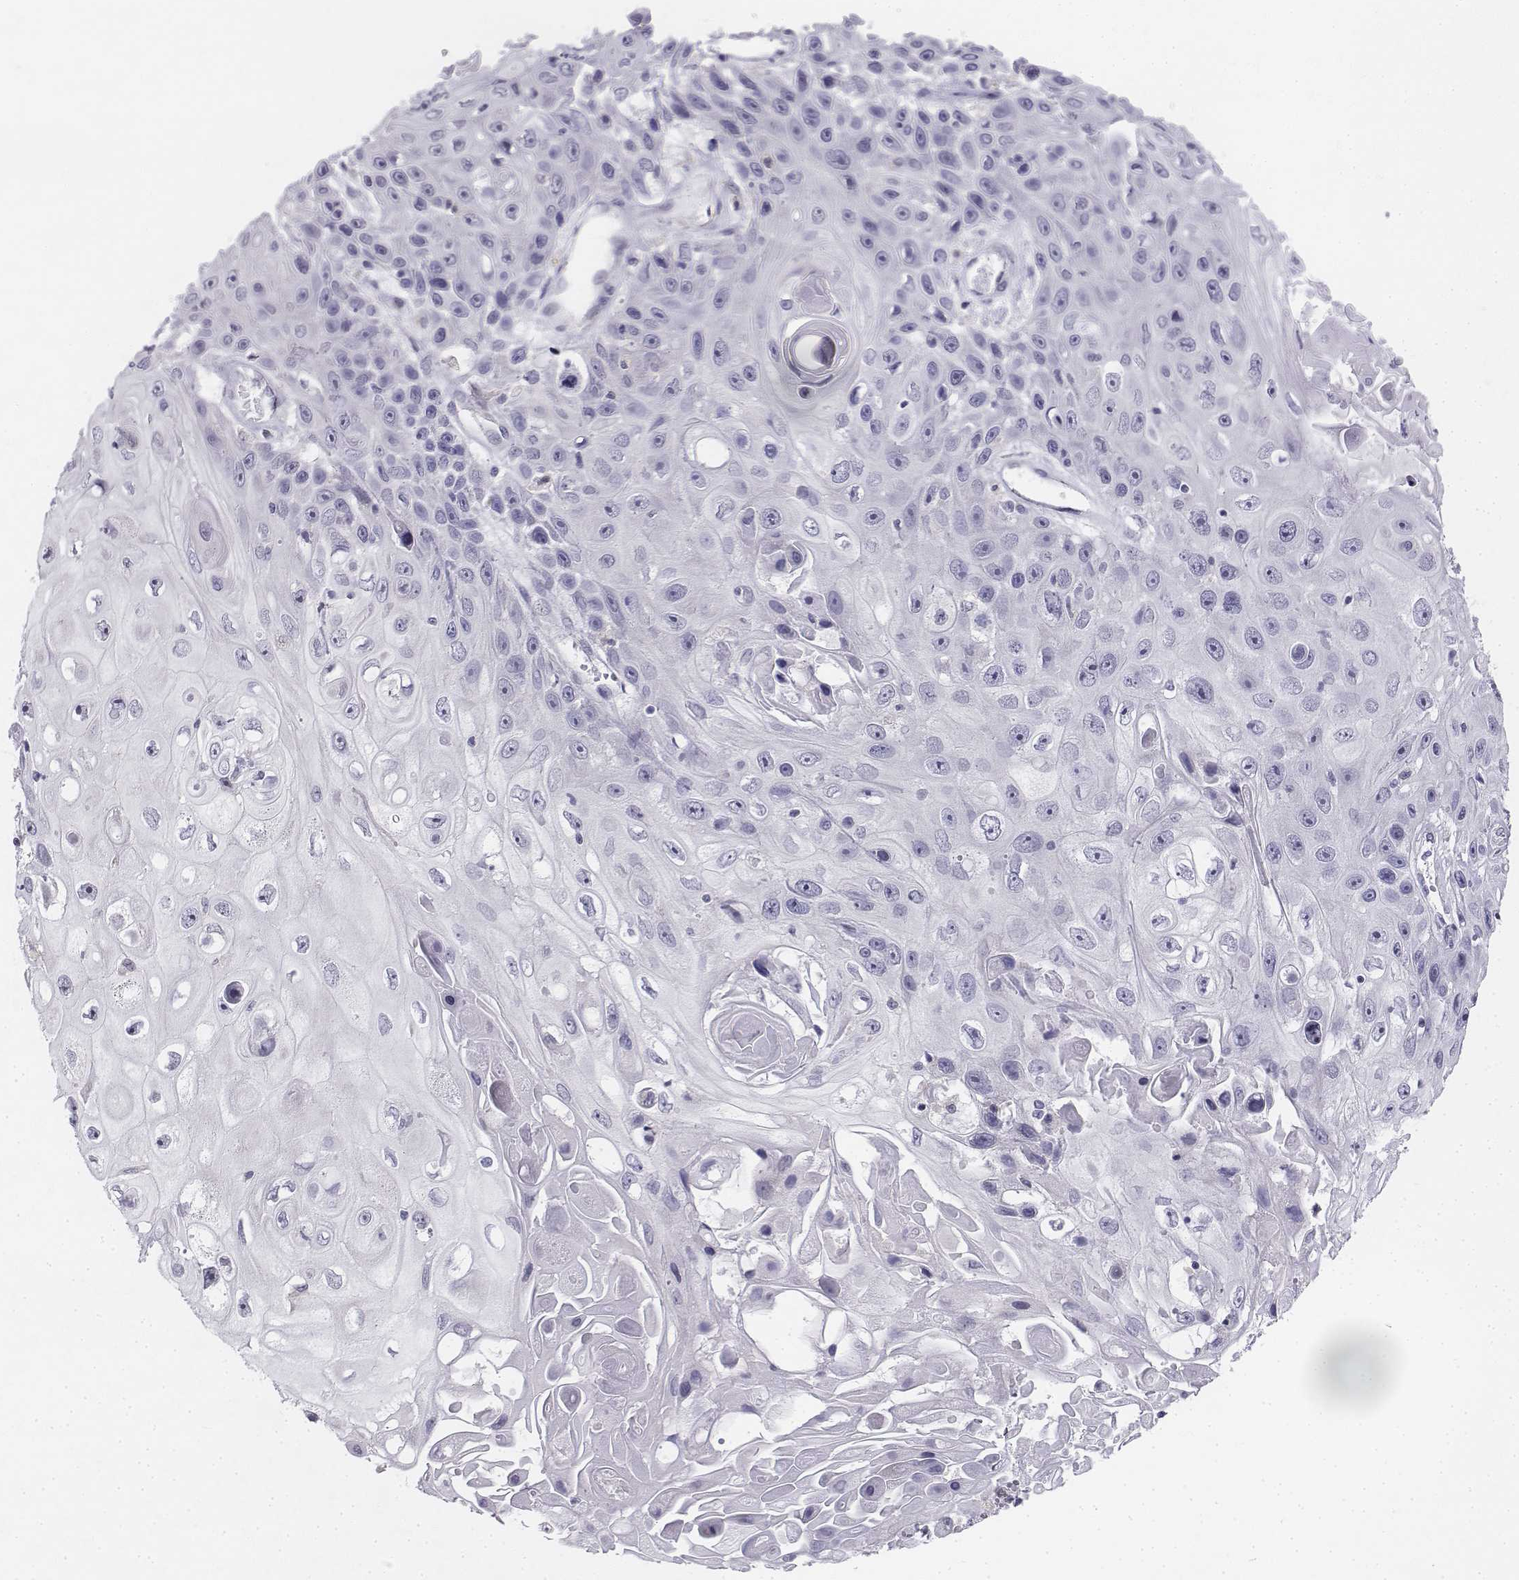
{"staining": {"intensity": "negative", "quantity": "none", "location": "none"}, "tissue": "skin cancer", "cell_type": "Tumor cells", "image_type": "cancer", "snomed": [{"axis": "morphology", "description": "Squamous cell carcinoma, NOS"}, {"axis": "topography", "description": "Skin"}], "caption": "The image displays no significant positivity in tumor cells of squamous cell carcinoma (skin).", "gene": "PENK", "patient": {"sex": "male", "age": 82}}